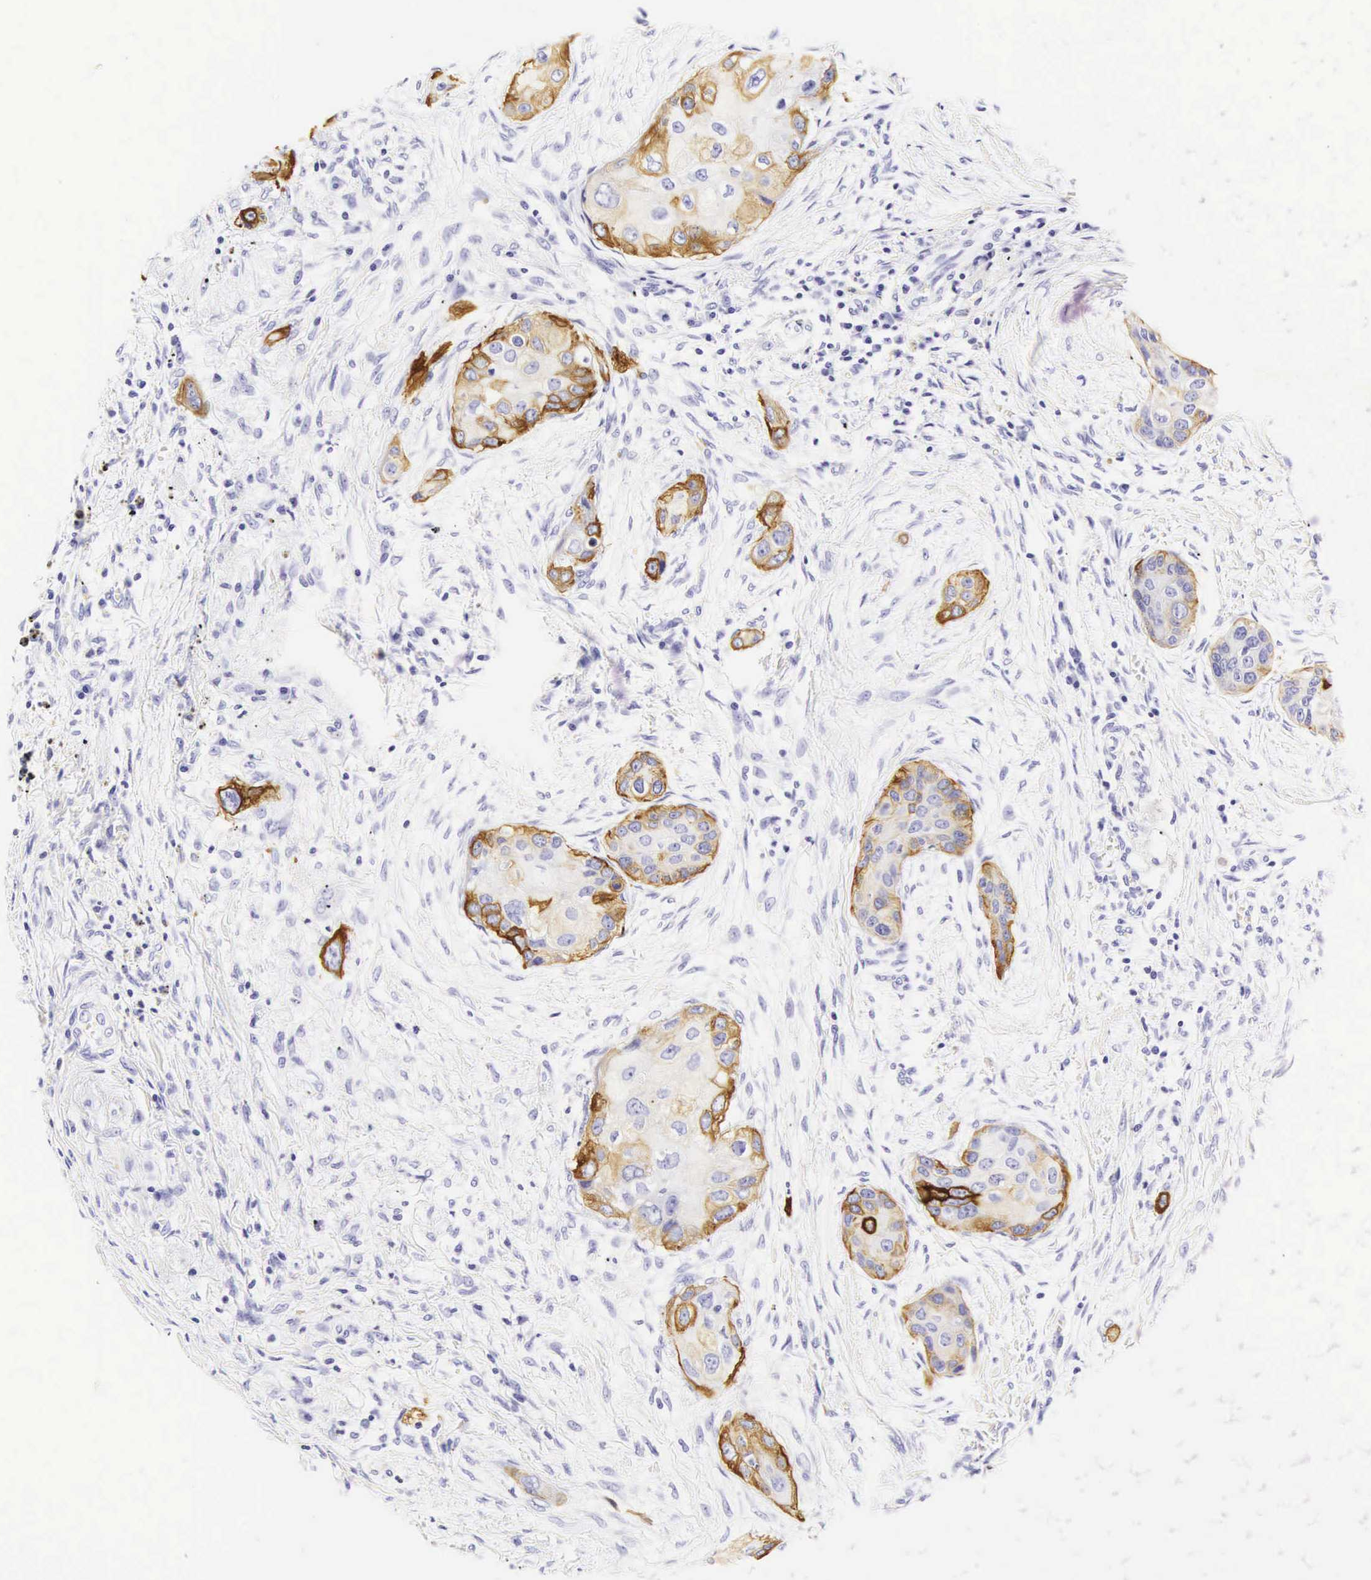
{"staining": {"intensity": "strong", "quantity": ">75%", "location": "cytoplasmic/membranous"}, "tissue": "lung cancer", "cell_type": "Tumor cells", "image_type": "cancer", "snomed": [{"axis": "morphology", "description": "Squamous cell carcinoma, NOS"}, {"axis": "topography", "description": "Lung"}], "caption": "Human lung squamous cell carcinoma stained with a brown dye displays strong cytoplasmic/membranous positive expression in about >75% of tumor cells.", "gene": "KRT18", "patient": {"sex": "male", "age": 71}}